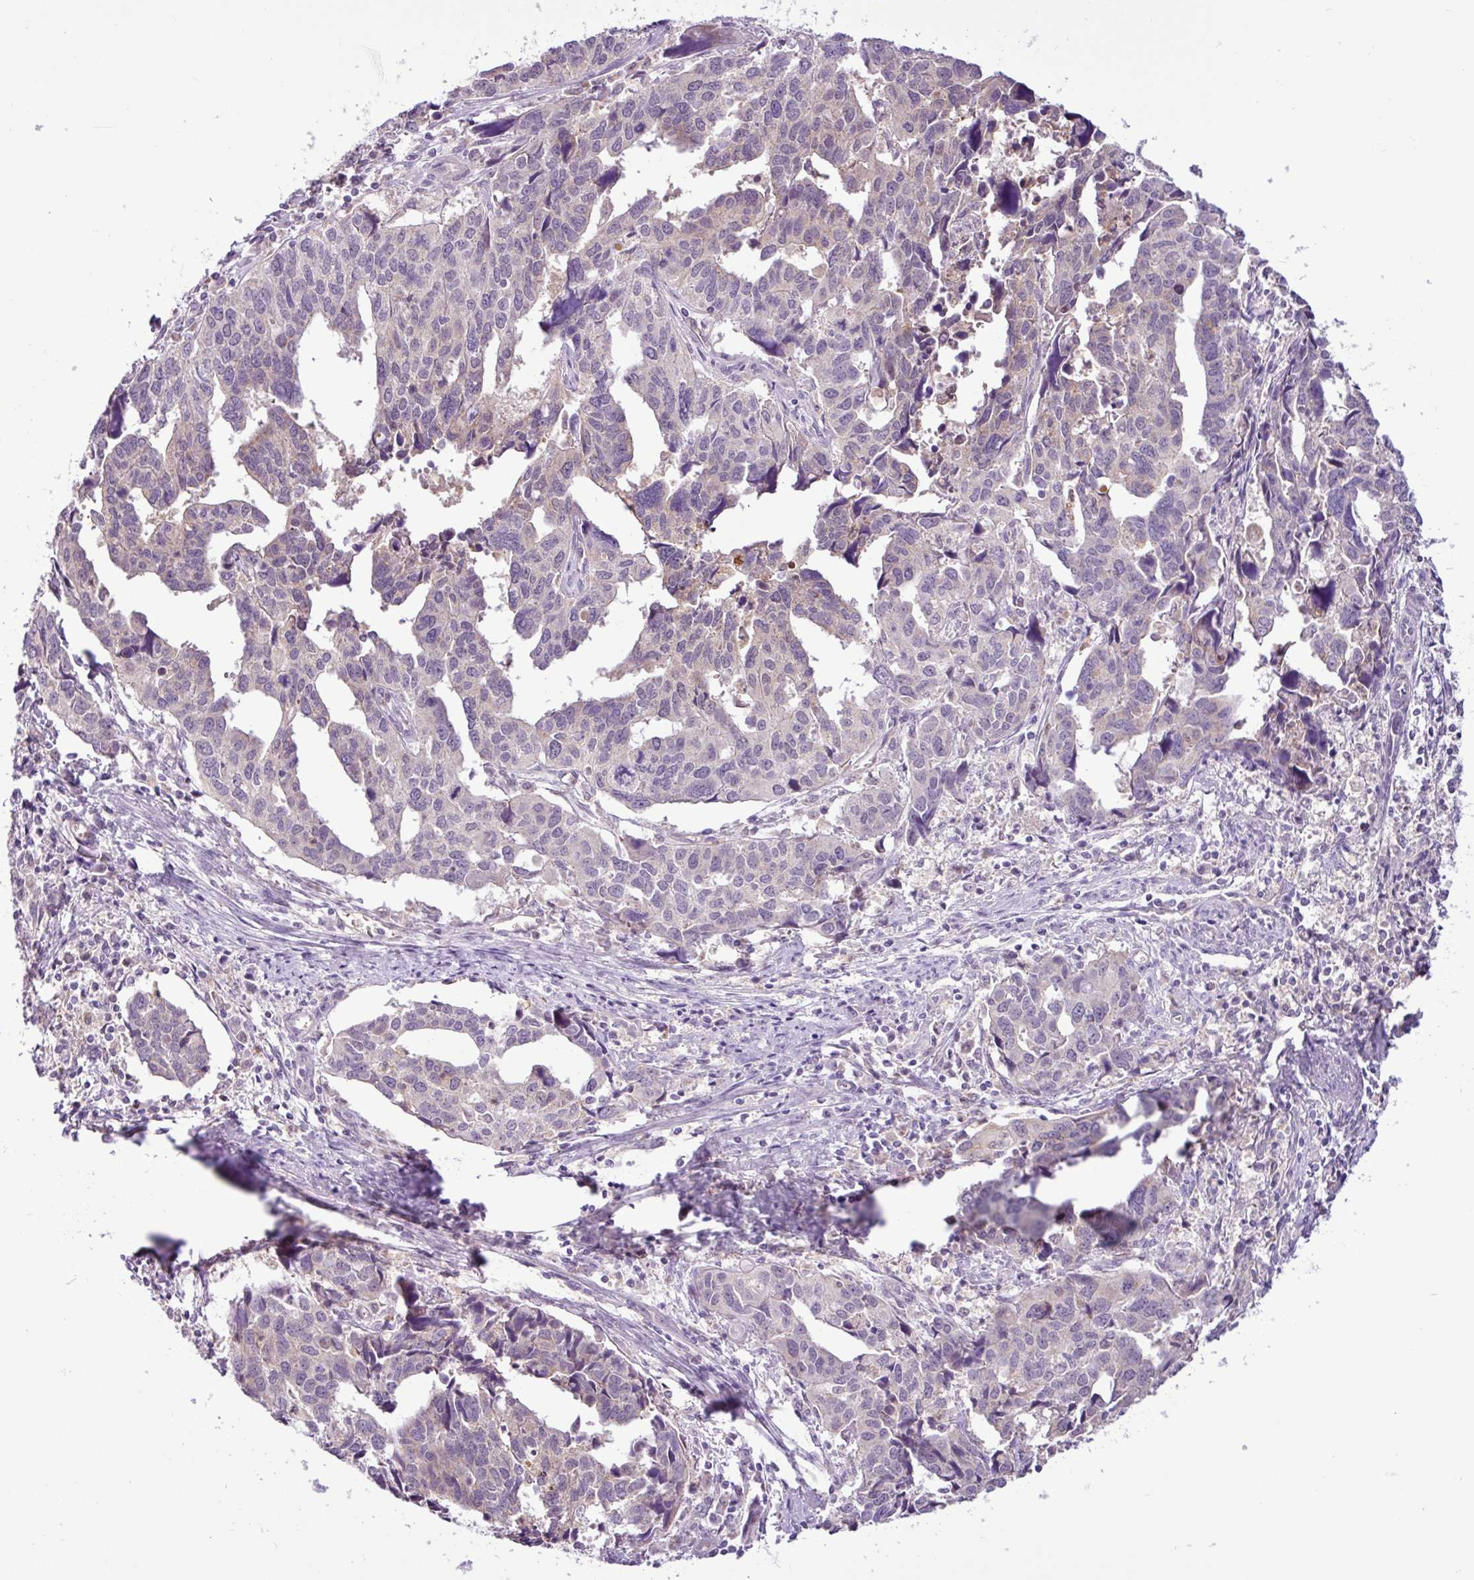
{"staining": {"intensity": "weak", "quantity": "25%-75%", "location": "cytoplasmic/membranous"}, "tissue": "endometrial cancer", "cell_type": "Tumor cells", "image_type": "cancer", "snomed": [{"axis": "morphology", "description": "Adenocarcinoma, NOS"}, {"axis": "topography", "description": "Endometrium"}], "caption": "Immunohistochemistry (DAB) staining of human endometrial adenocarcinoma reveals weak cytoplasmic/membranous protein expression in about 25%-75% of tumor cells.", "gene": "TONSL", "patient": {"sex": "female", "age": 73}}